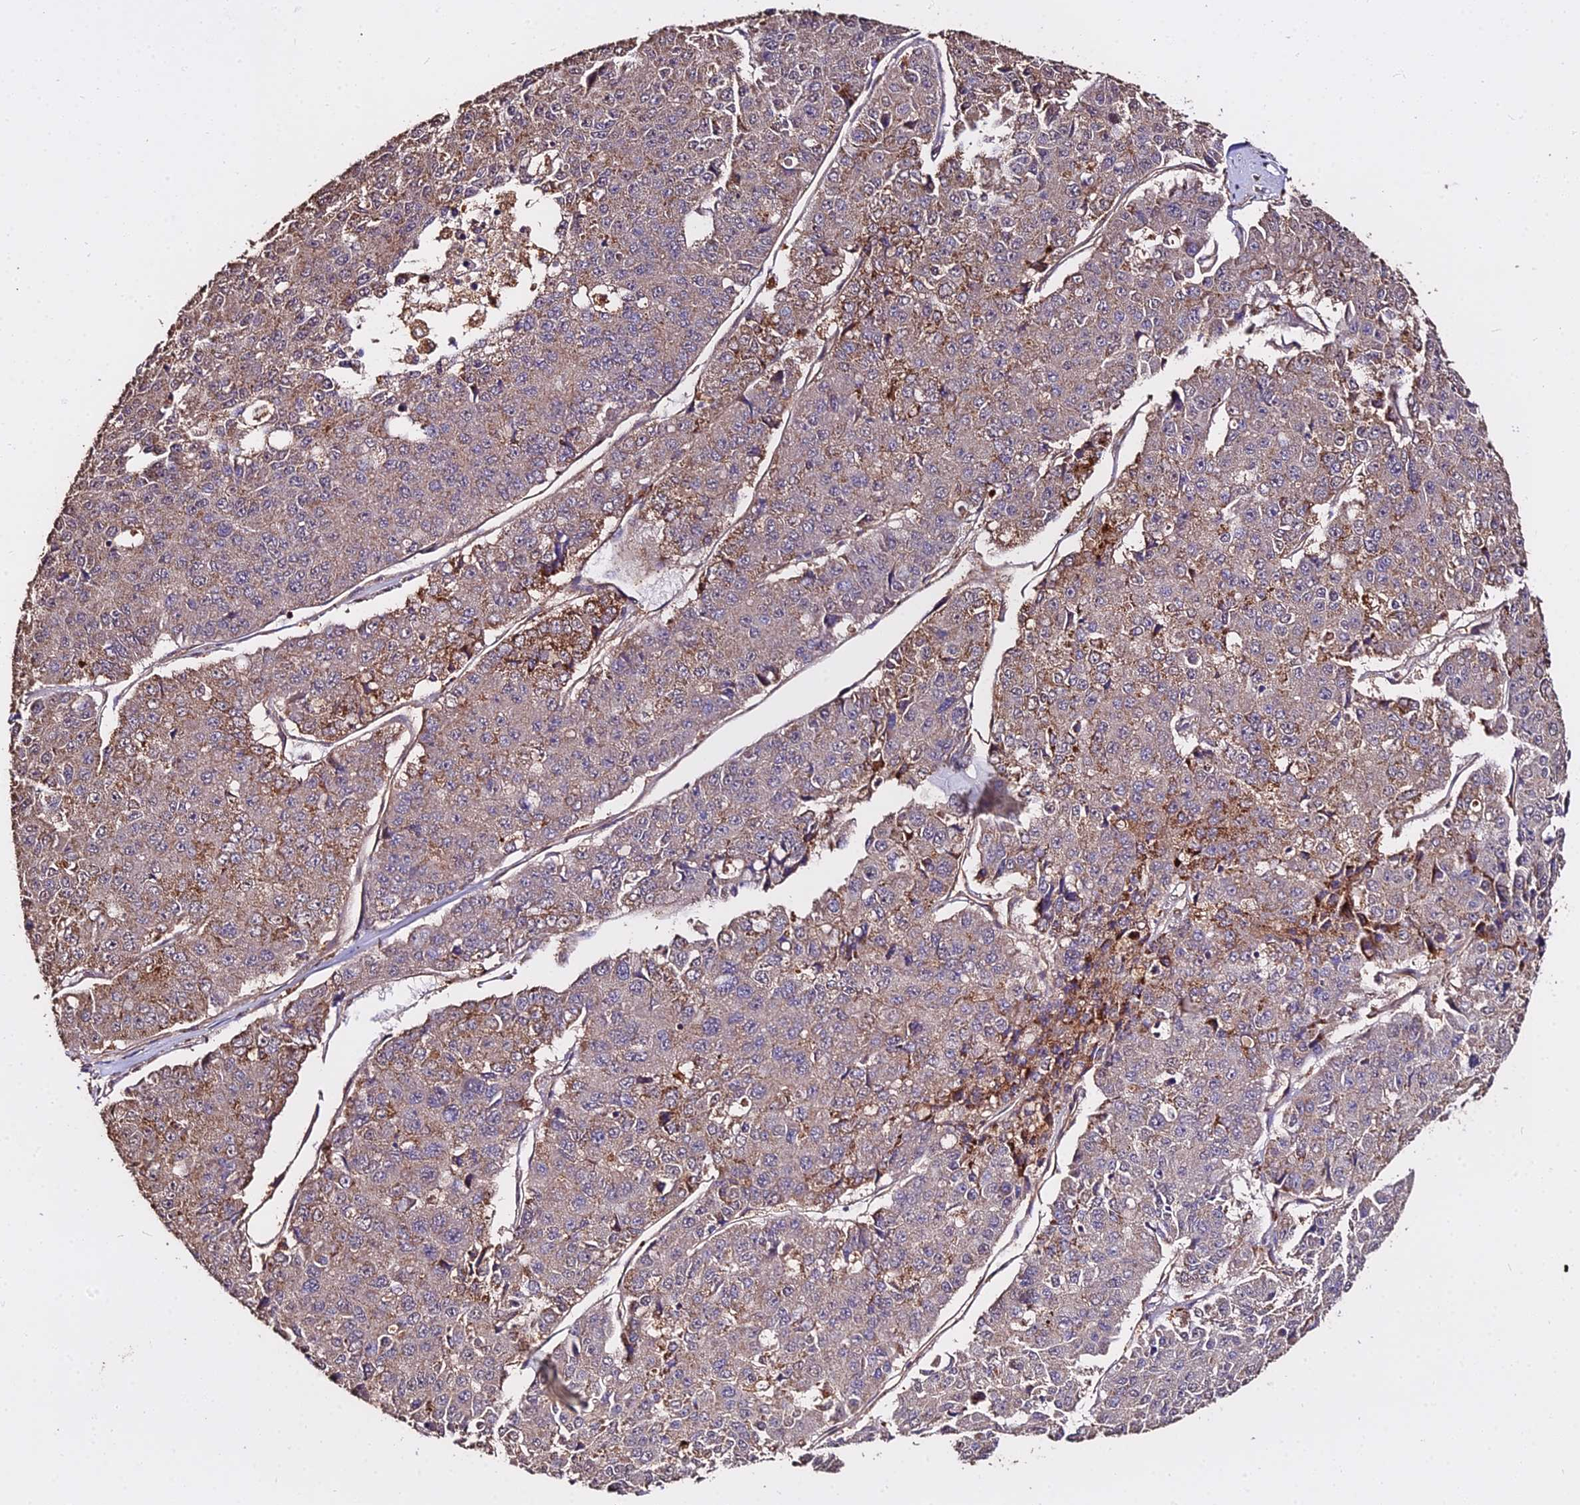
{"staining": {"intensity": "moderate", "quantity": "<25%", "location": "cytoplasmic/membranous"}, "tissue": "pancreatic cancer", "cell_type": "Tumor cells", "image_type": "cancer", "snomed": [{"axis": "morphology", "description": "Adenocarcinoma, NOS"}, {"axis": "topography", "description": "Pancreas"}], "caption": "Tumor cells reveal moderate cytoplasmic/membranous positivity in about <25% of cells in adenocarcinoma (pancreatic).", "gene": "METTL13", "patient": {"sex": "male", "age": 50}}